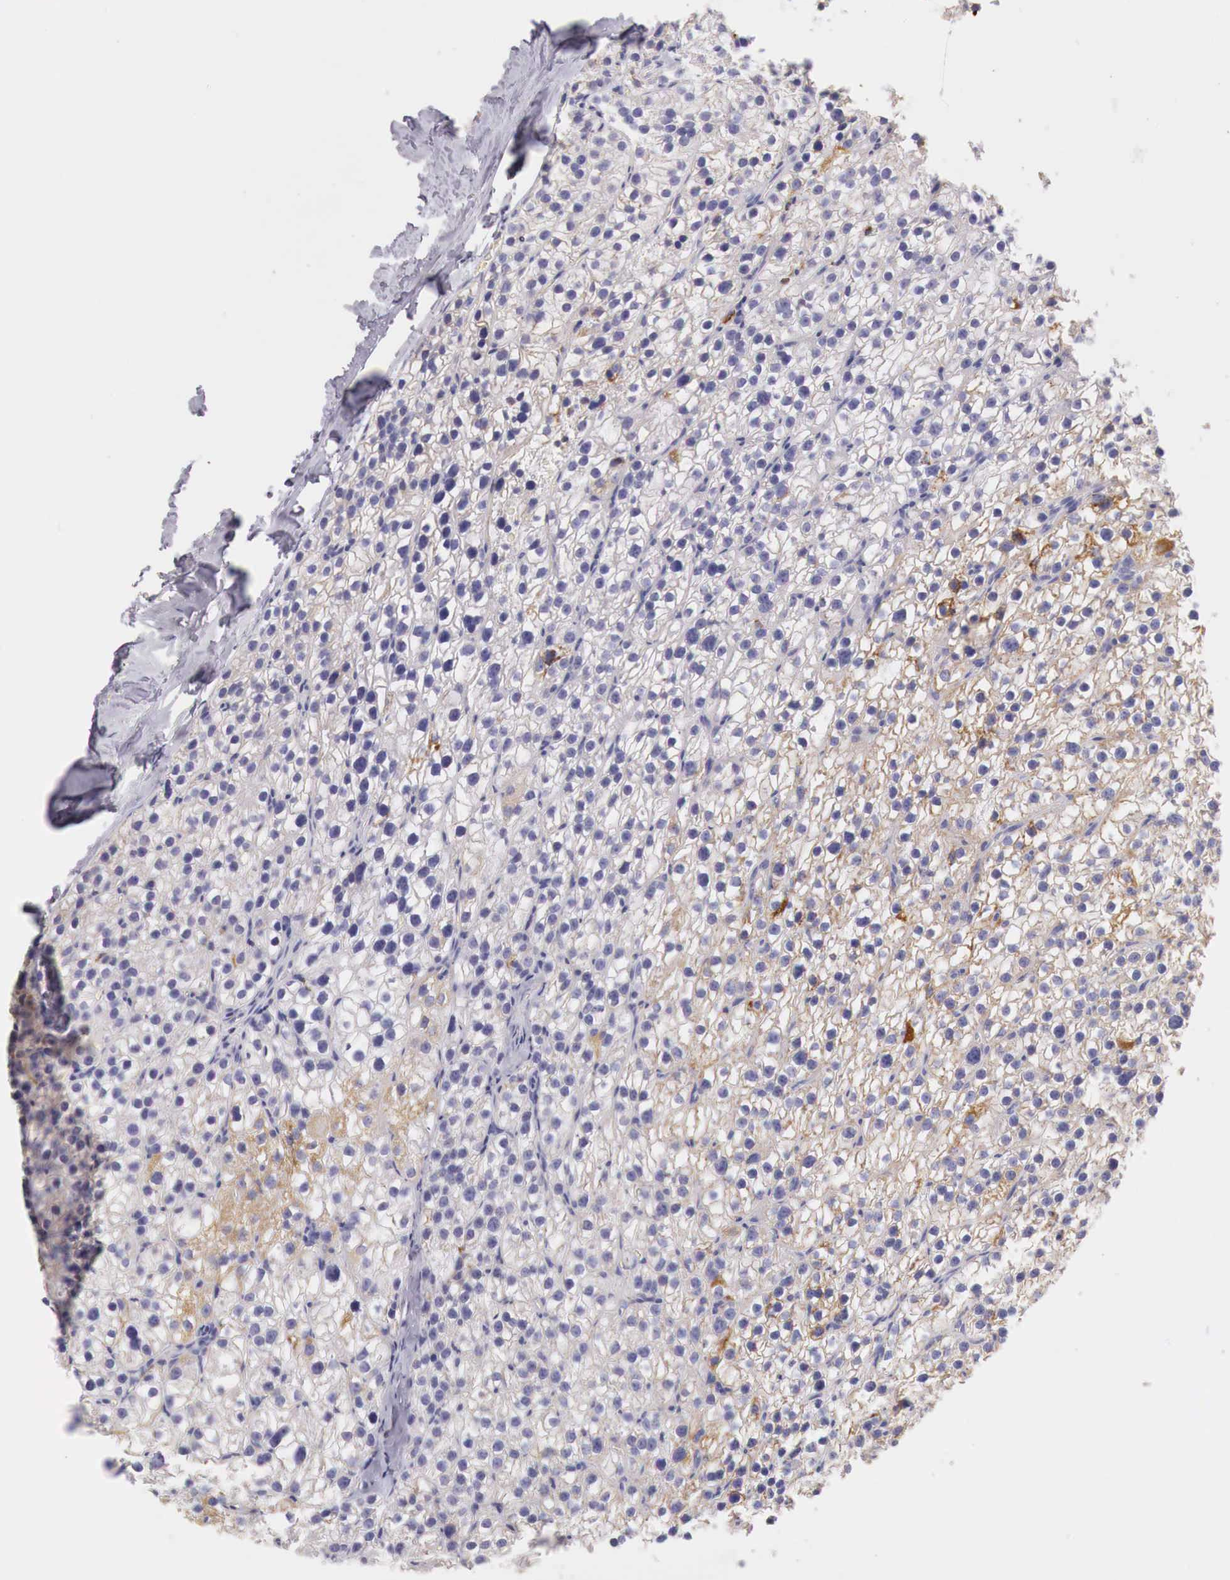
{"staining": {"intensity": "moderate", "quantity": "<25%", "location": "cytoplasmic/membranous"}, "tissue": "parathyroid gland", "cell_type": "Glandular cells", "image_type": "normal", "snomed": [{"axis": "morphology", "description": "Normal tissue, NOS"}, {"axis": "topography", "description": "Parathyroid gland"}], "caption": "Normal parathyroid gland shows moderate cytoplasmic/membranous positivity in approximately <25% of glandular cells, visualized by immunohistochemistry.", "gene": "IDH3G", "patient": {"sex": "female", "age": 54}}